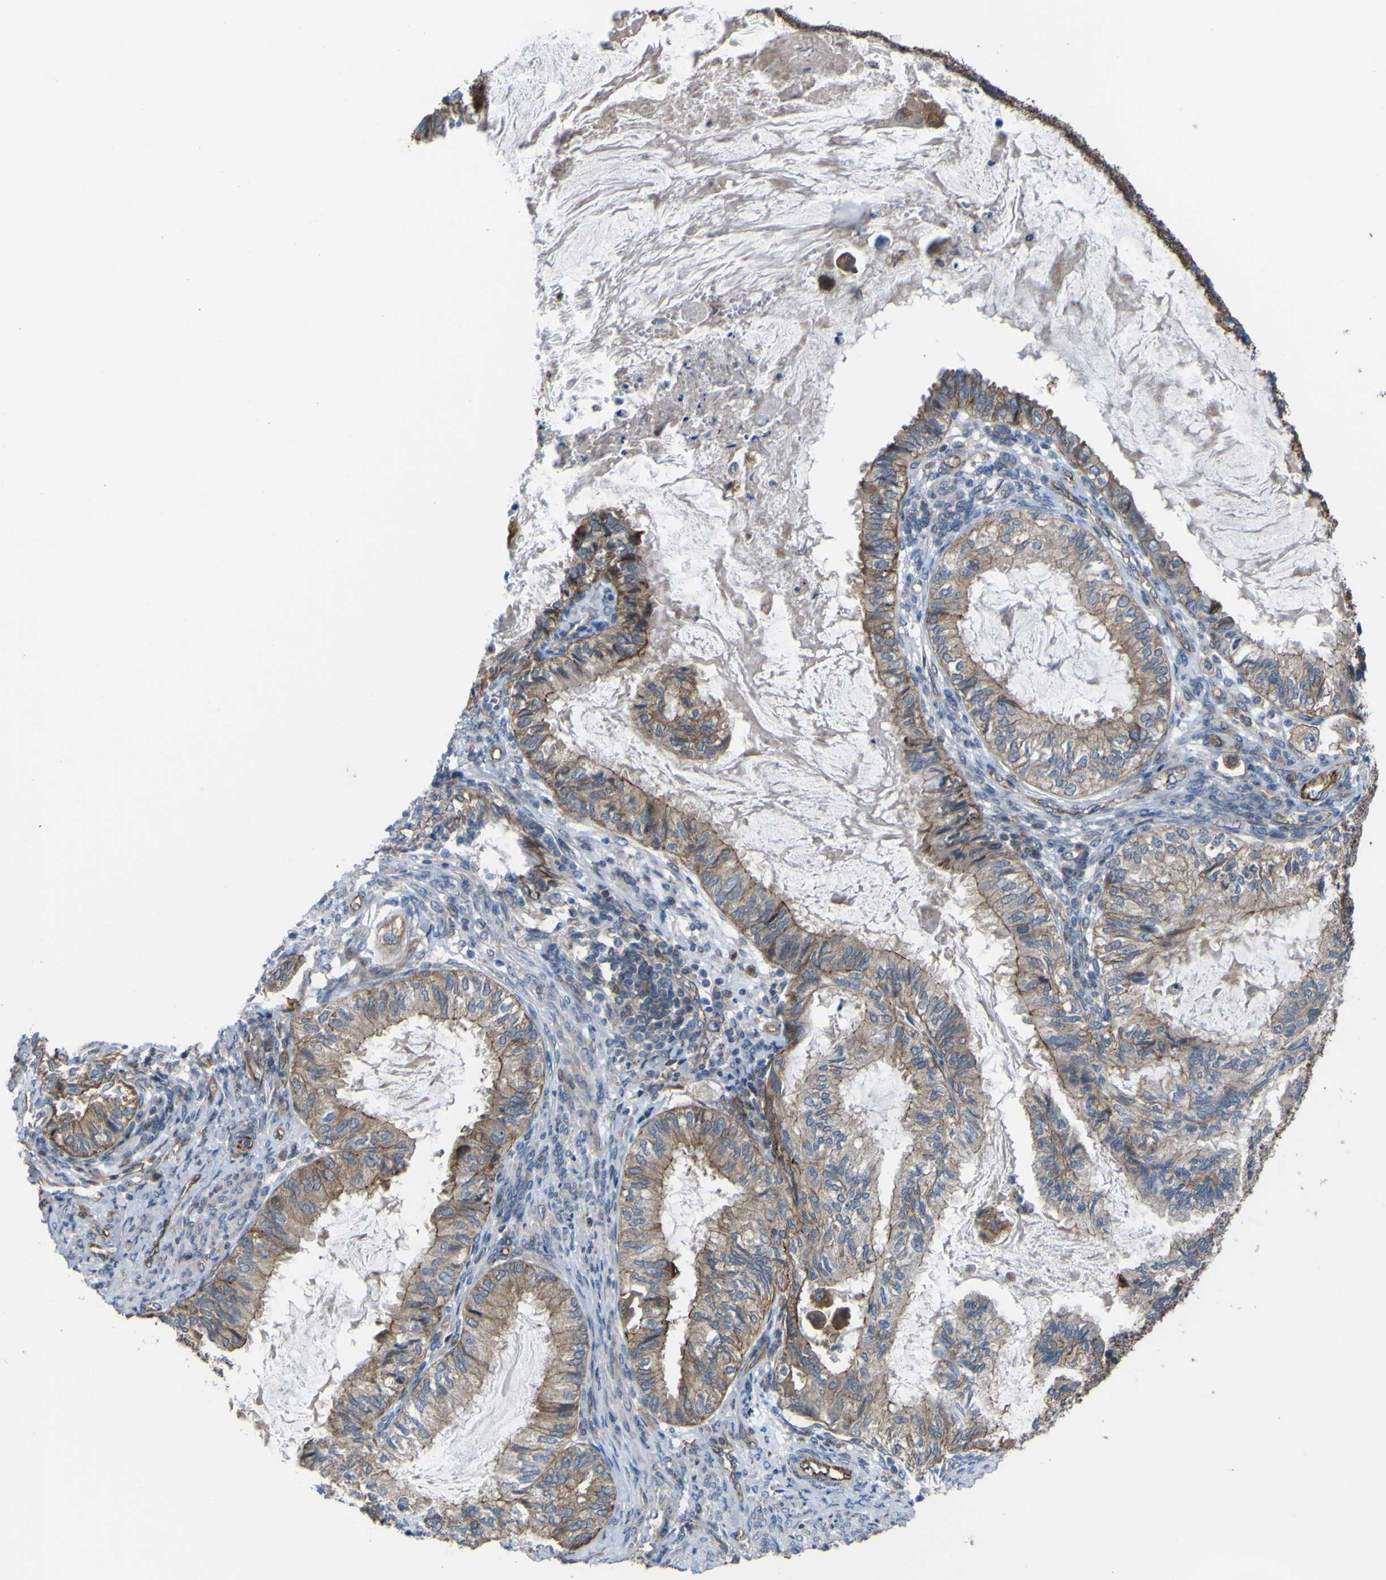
{"staining": {"intensity": "moderate", "quantity": ">75%", "location": "cytoplasmic/membranous"}, "tissue": "cervical cancer", "cell_type": "Tumor cells", "image_type": "cancer", "snomed": [{"axis": "morphology", "description": "Normal tissue, NOS"}, {"axis": "morphology", "description": "Adenocarcinoma, NOS"}, {"axis": "topography", "description": "Cervix"}, {"axis": "topography", "description": "Endometrium"}], "caption": "A high-resolution photomicrograph shows IHC staining of cervical cancer (adenocarcinoma), which displays moderate cytoplasmic/membranous staining in approximately >75% of tumor cells.", "gene": "FBXO30", "patient": {"sex": "female", "age": 86}}